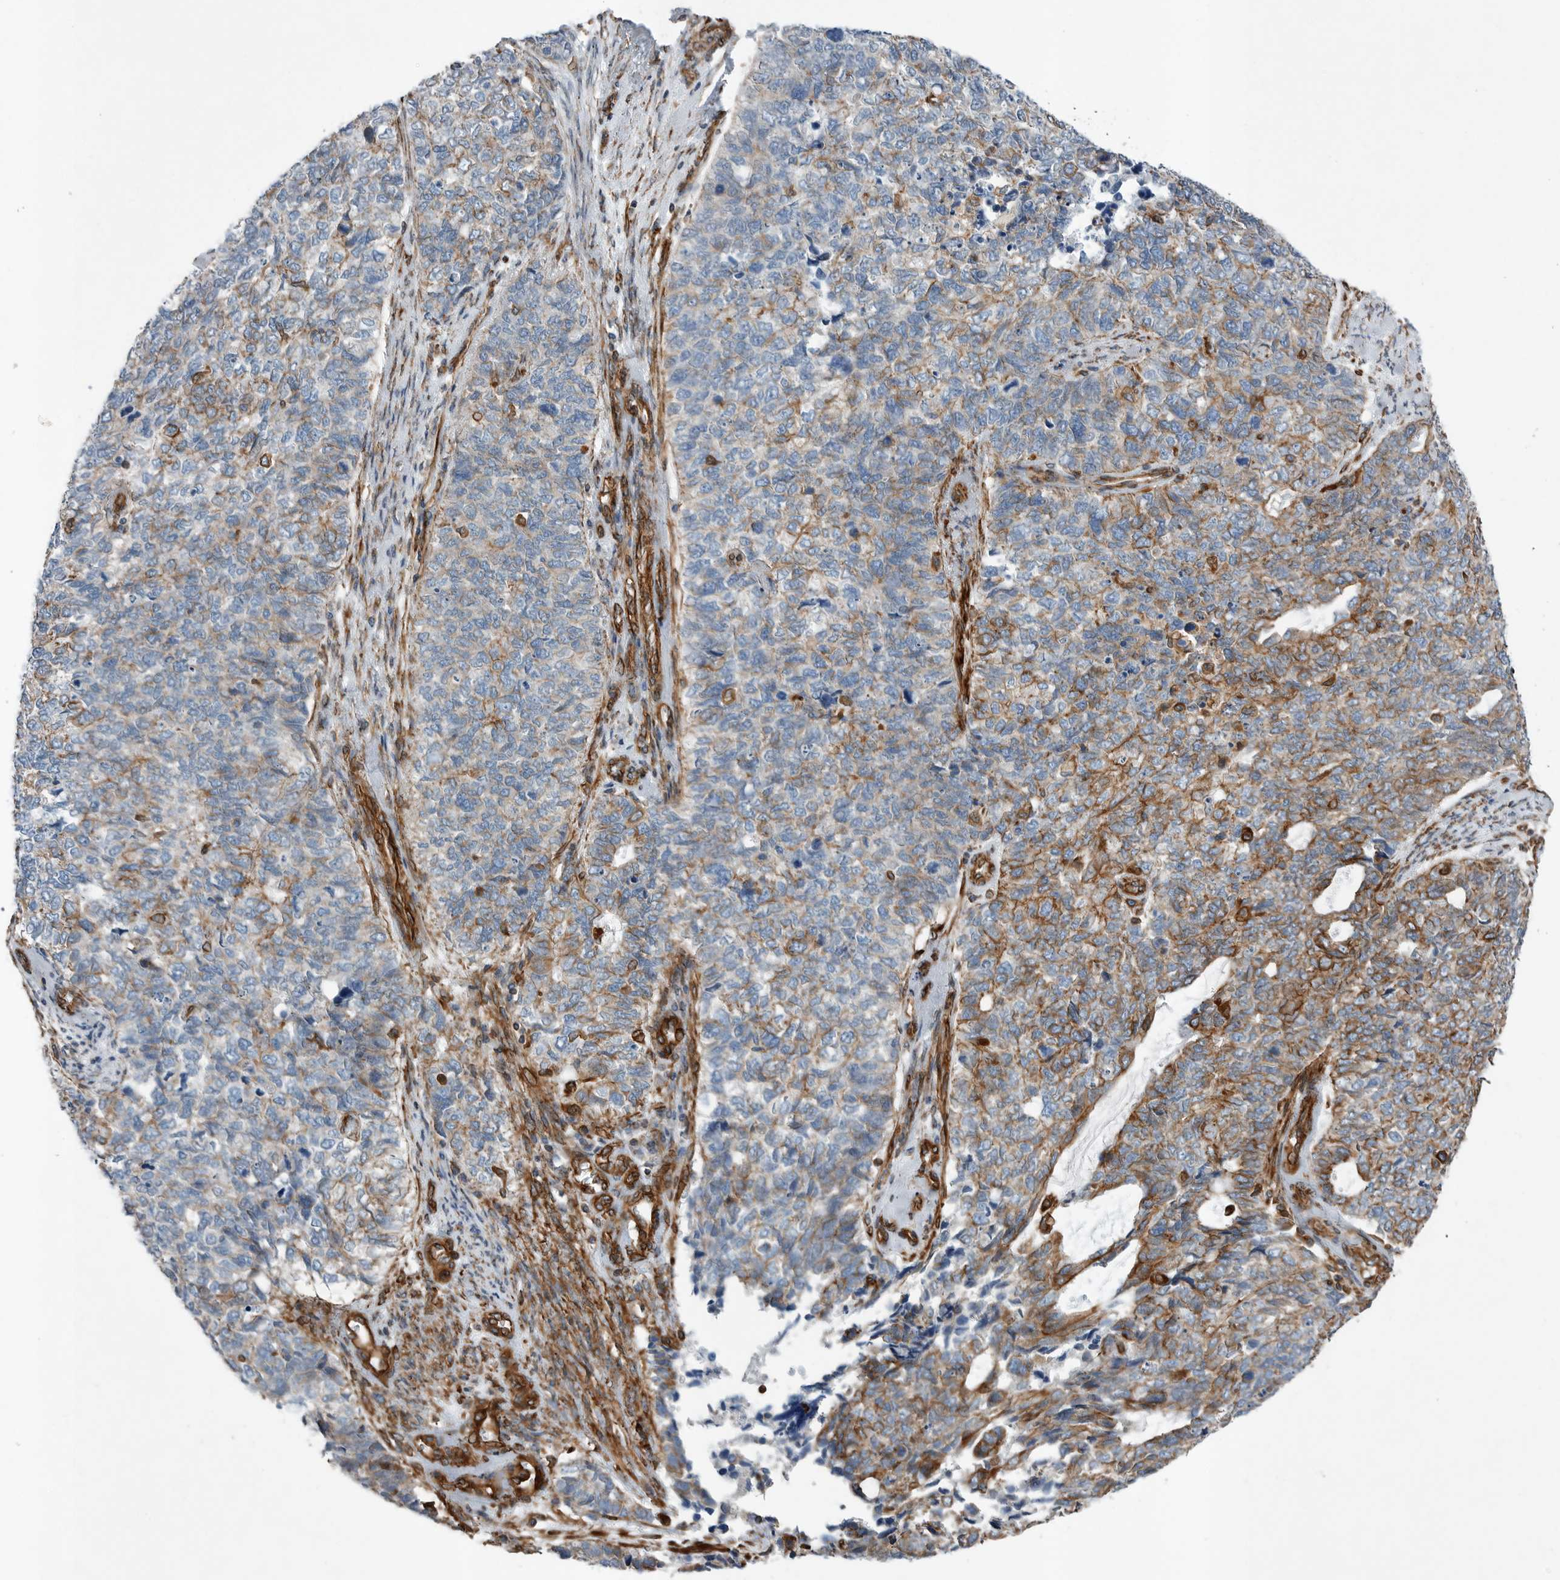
{"staining": {"intensity": "moderate", "quantity": "25%-75%", "location": "cytoplasmic/membranous"}, "tissue": "cervical cancer", "cell_type": "Tumor cells", "image_type": "cancer", "snomed": [{"axis": "morphology", "description": "Squamous cell carcinoma, NOS"}, {"axis": "topography", "description": "Cervix"}], "caption": "Squamous cell carcinoma (cervical) was stained to show a protein in brown. There is medium levels of moderate cytoplasmic/membranous staining in approximately 25%-75% of tumor cells. (DAB (3,3'-diaminobenzidine) IHC, brown staining for protein, blue staining for nuclei).", "gene": "PLEC", "patient": {"sex": "female", "age": 63}}